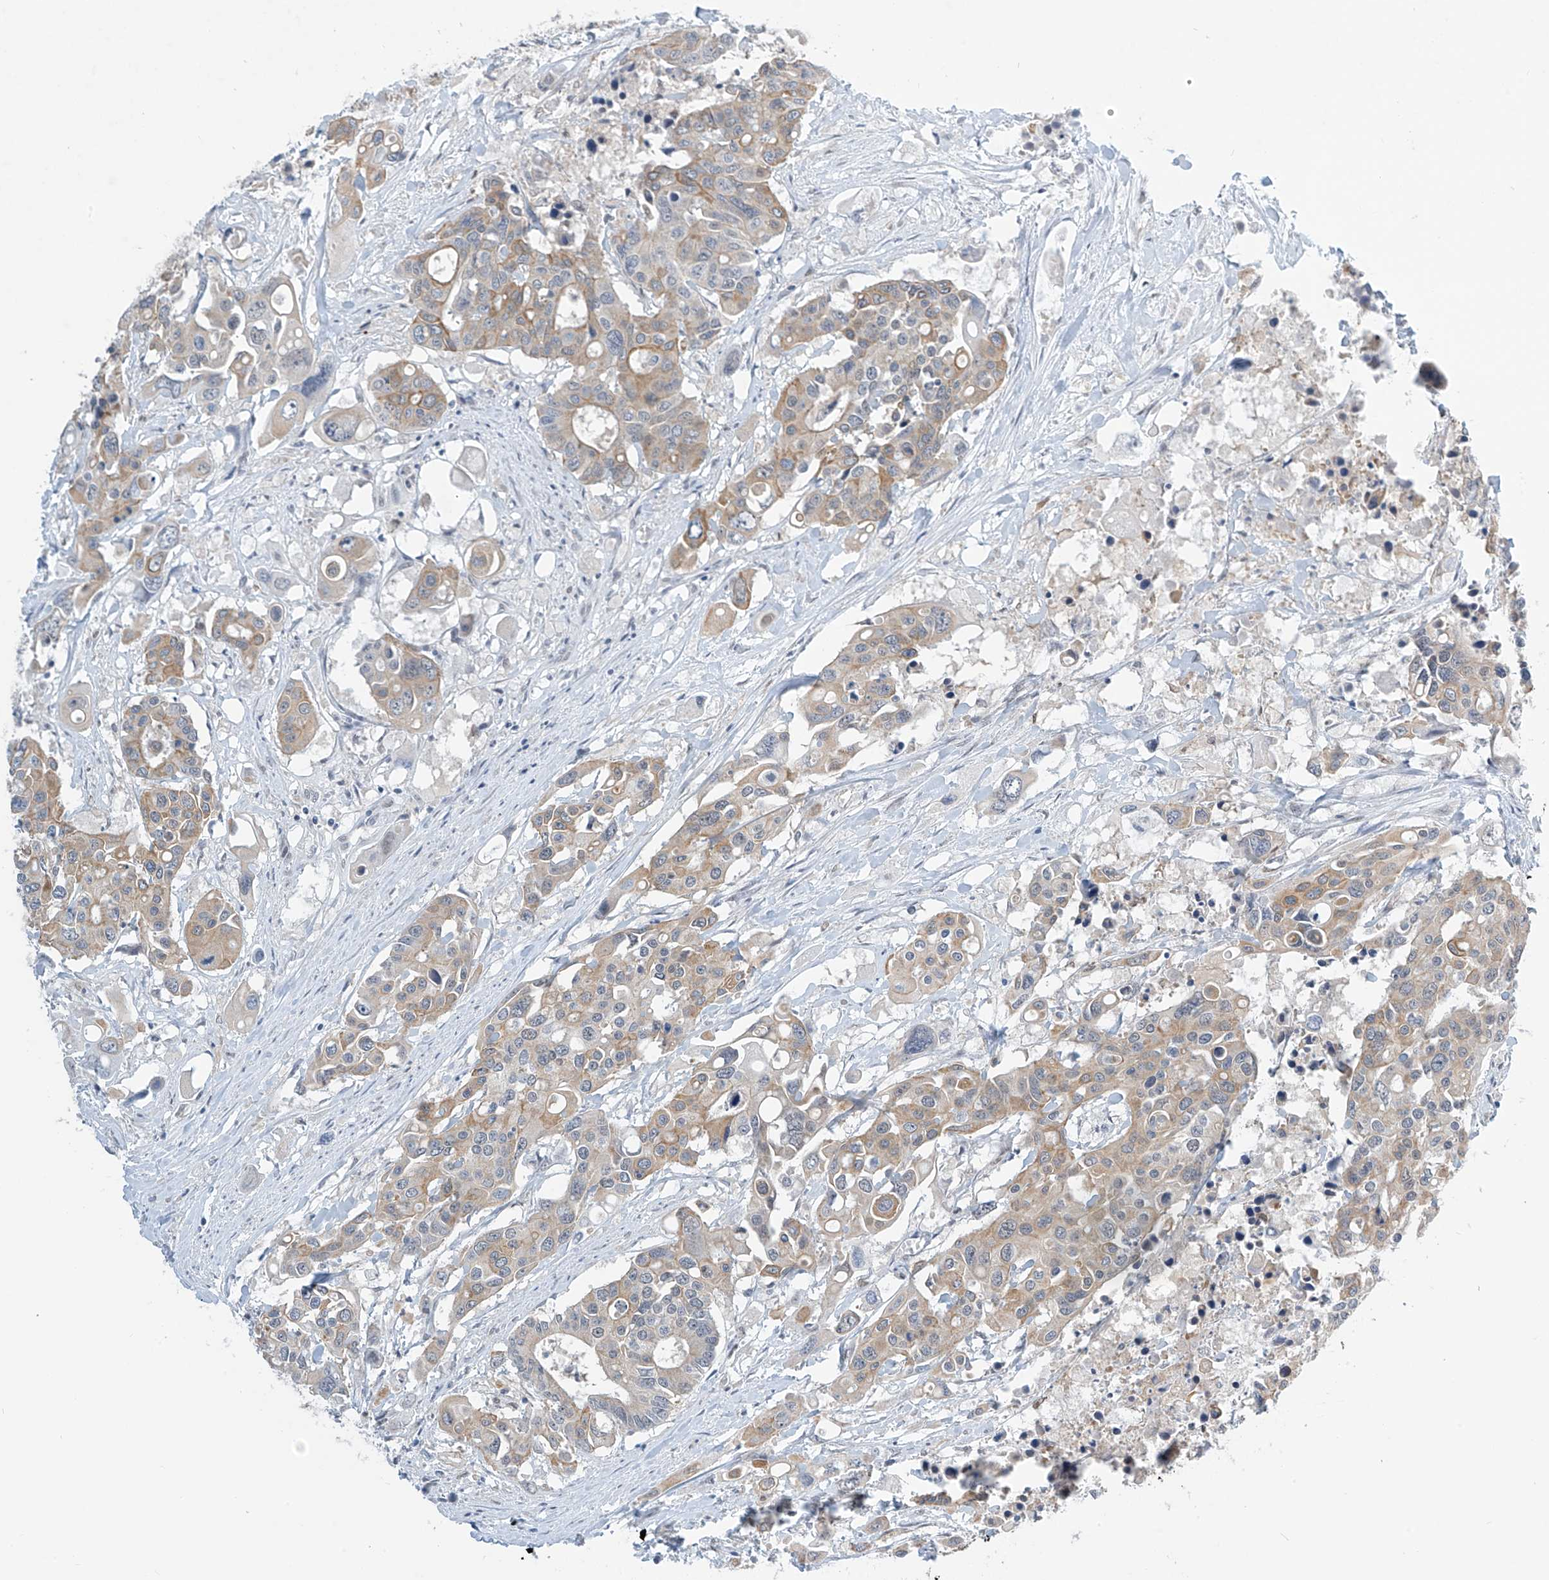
{"staining": {"intensity": "weak", "quantity": "25%-75%", "location": "cytoplasmic/membranous"}, "tissue": "colorectal cancer", "cell_type": "Tumor cells", "image_type": "cancer", "snomed": [{"axis": "morphology", "description": "Adenocarcinoma, NOS"}, {"axis": "topography", "description": "Colon"}], "caption": "Adenocarcinoma (colorectal) stained with a brown dye displays weak cytoplasmic/membranous positive expression in about 25%-75% of tumor cells.", "gene": "APLF", "patient": {"sex": "male", "age": 77}}